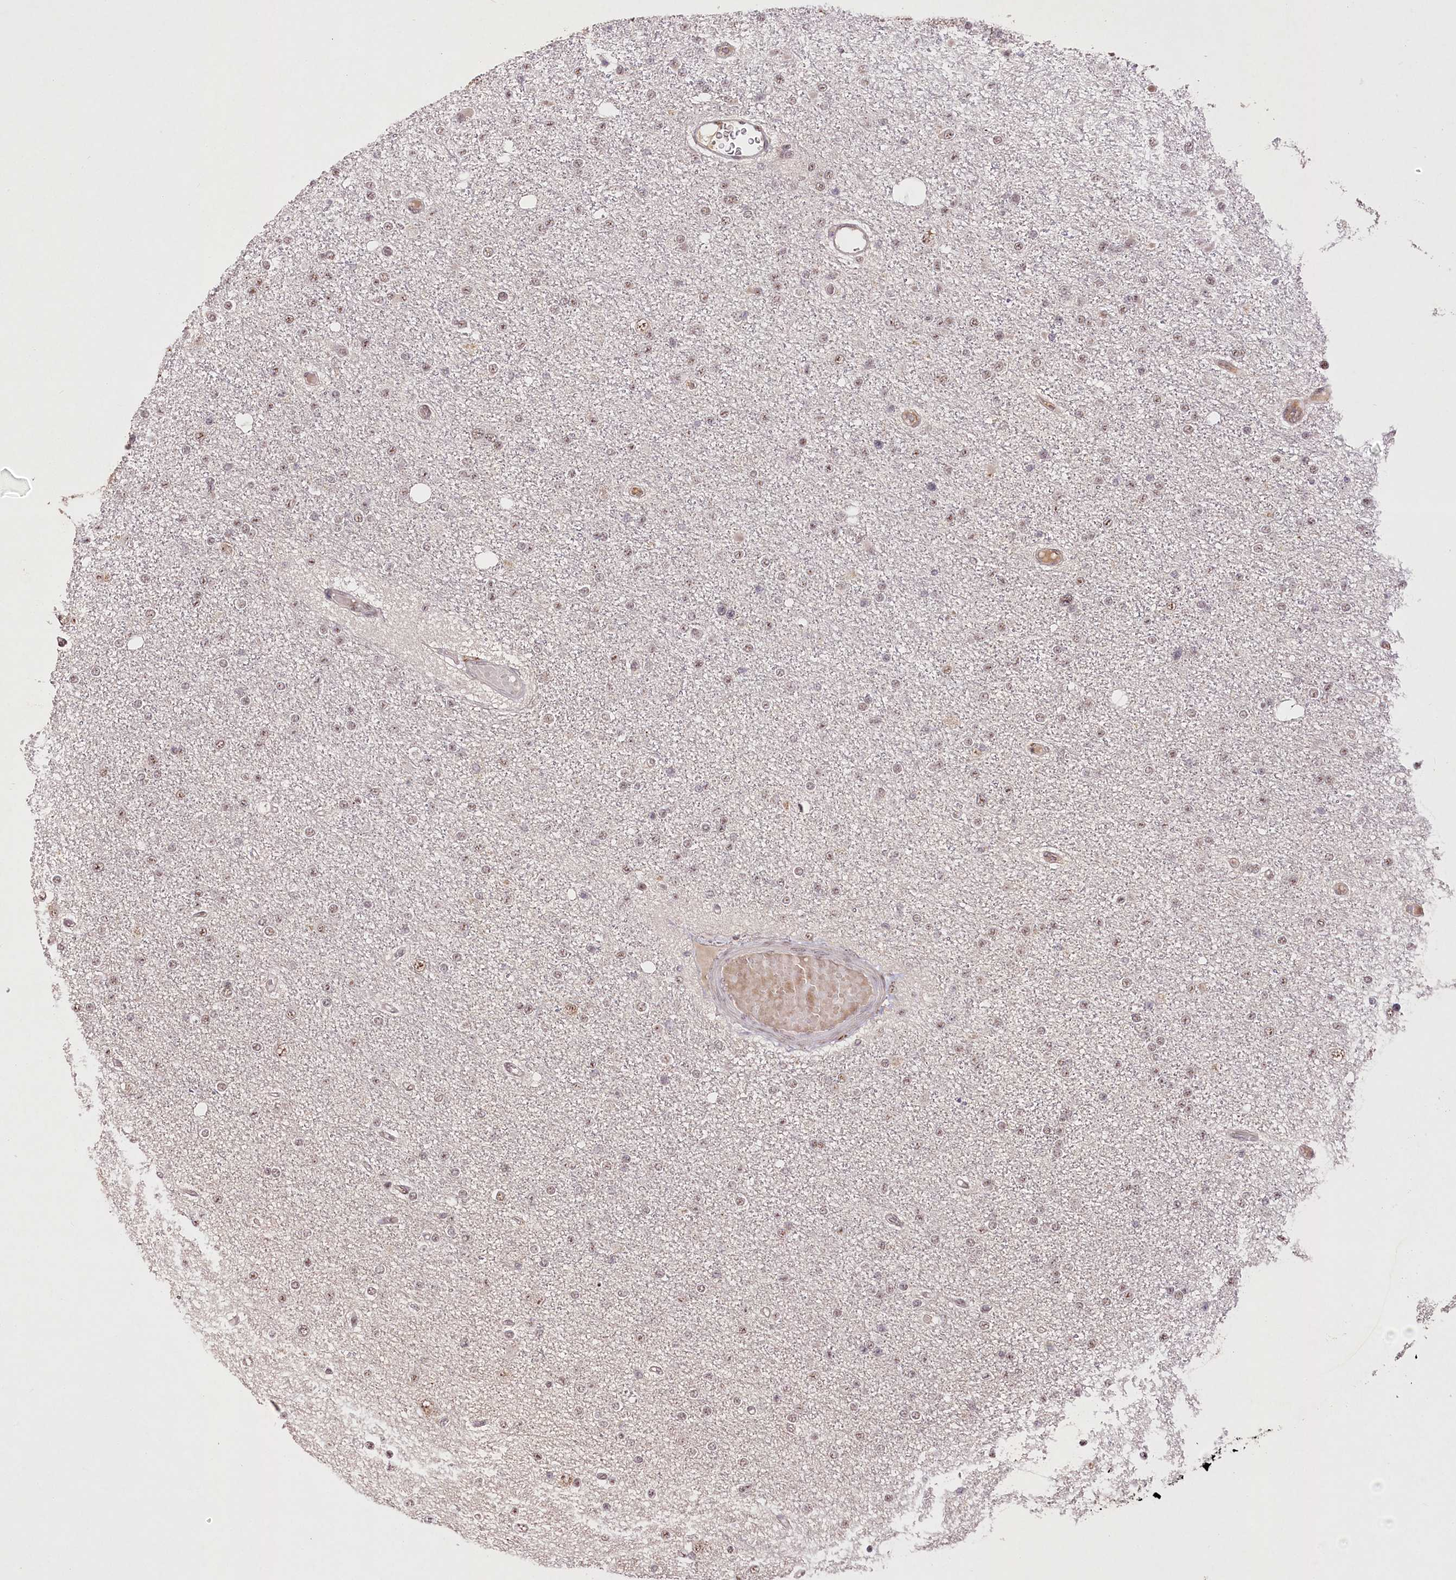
{"staining": {"intensity": "weak", "quantity": ">75%", "location": "nuclear"}, "tissue": "glioma", "cell_type": "Tumor cells", "image_type": "cancer", "snomed": [{"axis": "morphology", "description": "Glioma, malignant, Low grade"}, {"axis": "topography", "description": "Brain"}], "caption": "Human malignant low-grade glioma stained with a brown dye demonstrates weak nuclear positive staining in approximately >75% of tumor cells.", "gene": "PYROXD1", "patient": {"sex": "female", "age": 22}}